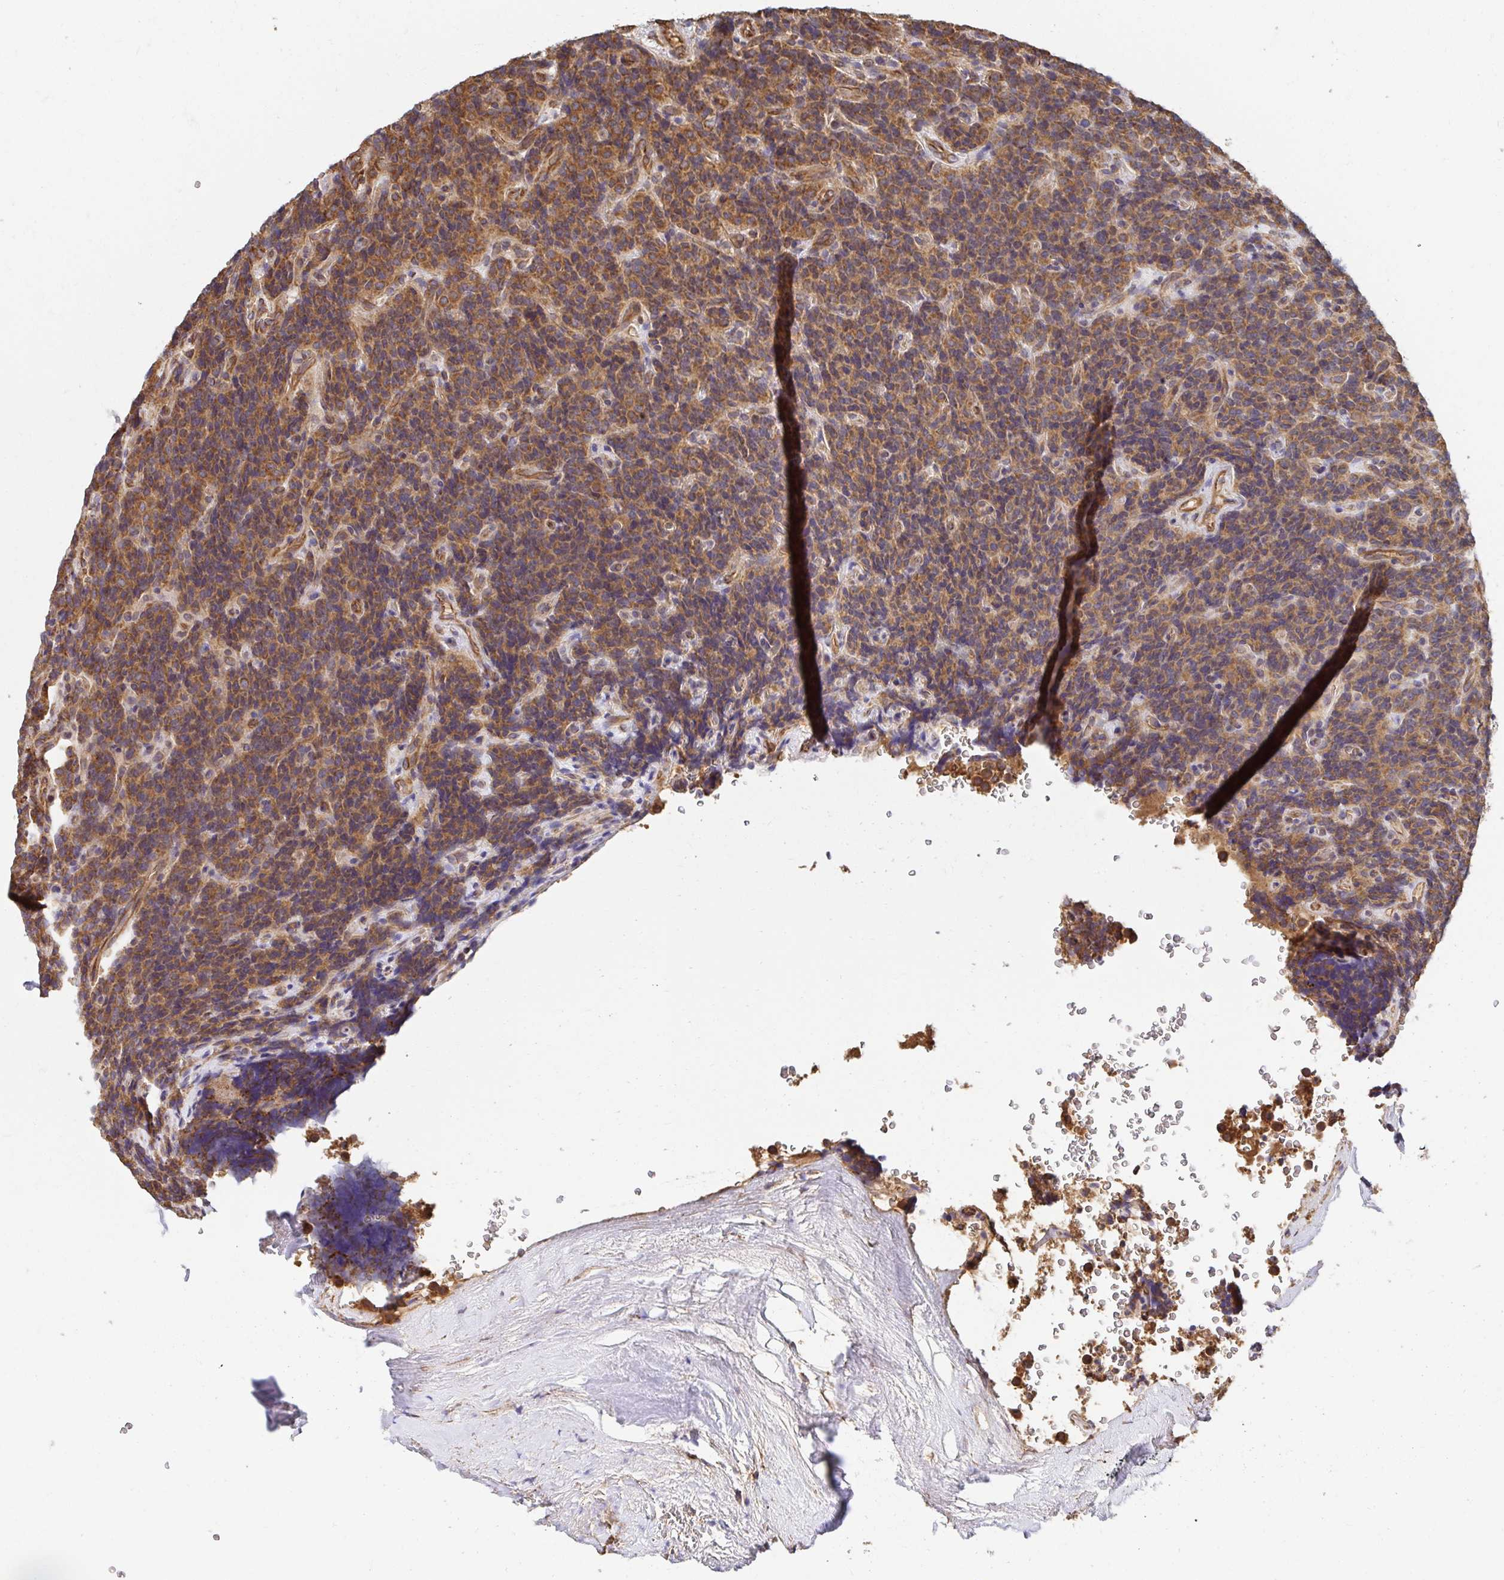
{"staining": {"intensity": "moderate", "quantity": ">75%", "location": "cytoplasmic/membranous"}, "tissue": "carcinoid", "cell_type": "Tumor cells", "image_type": "cancer", "snomed": [{"axis": "morphology", "description": "Carcinoid, malignant, NOS"}, {"axis": "topography", "description": "Pancreas"}], "caption": "Immunohistochemical staining of human carcinoid exhibits moderate cytoplasmic/membranous protein staining in about >75% of tumor cells.", "gene": "APBB1", "patient": {"sex": "male", "age": 36}}